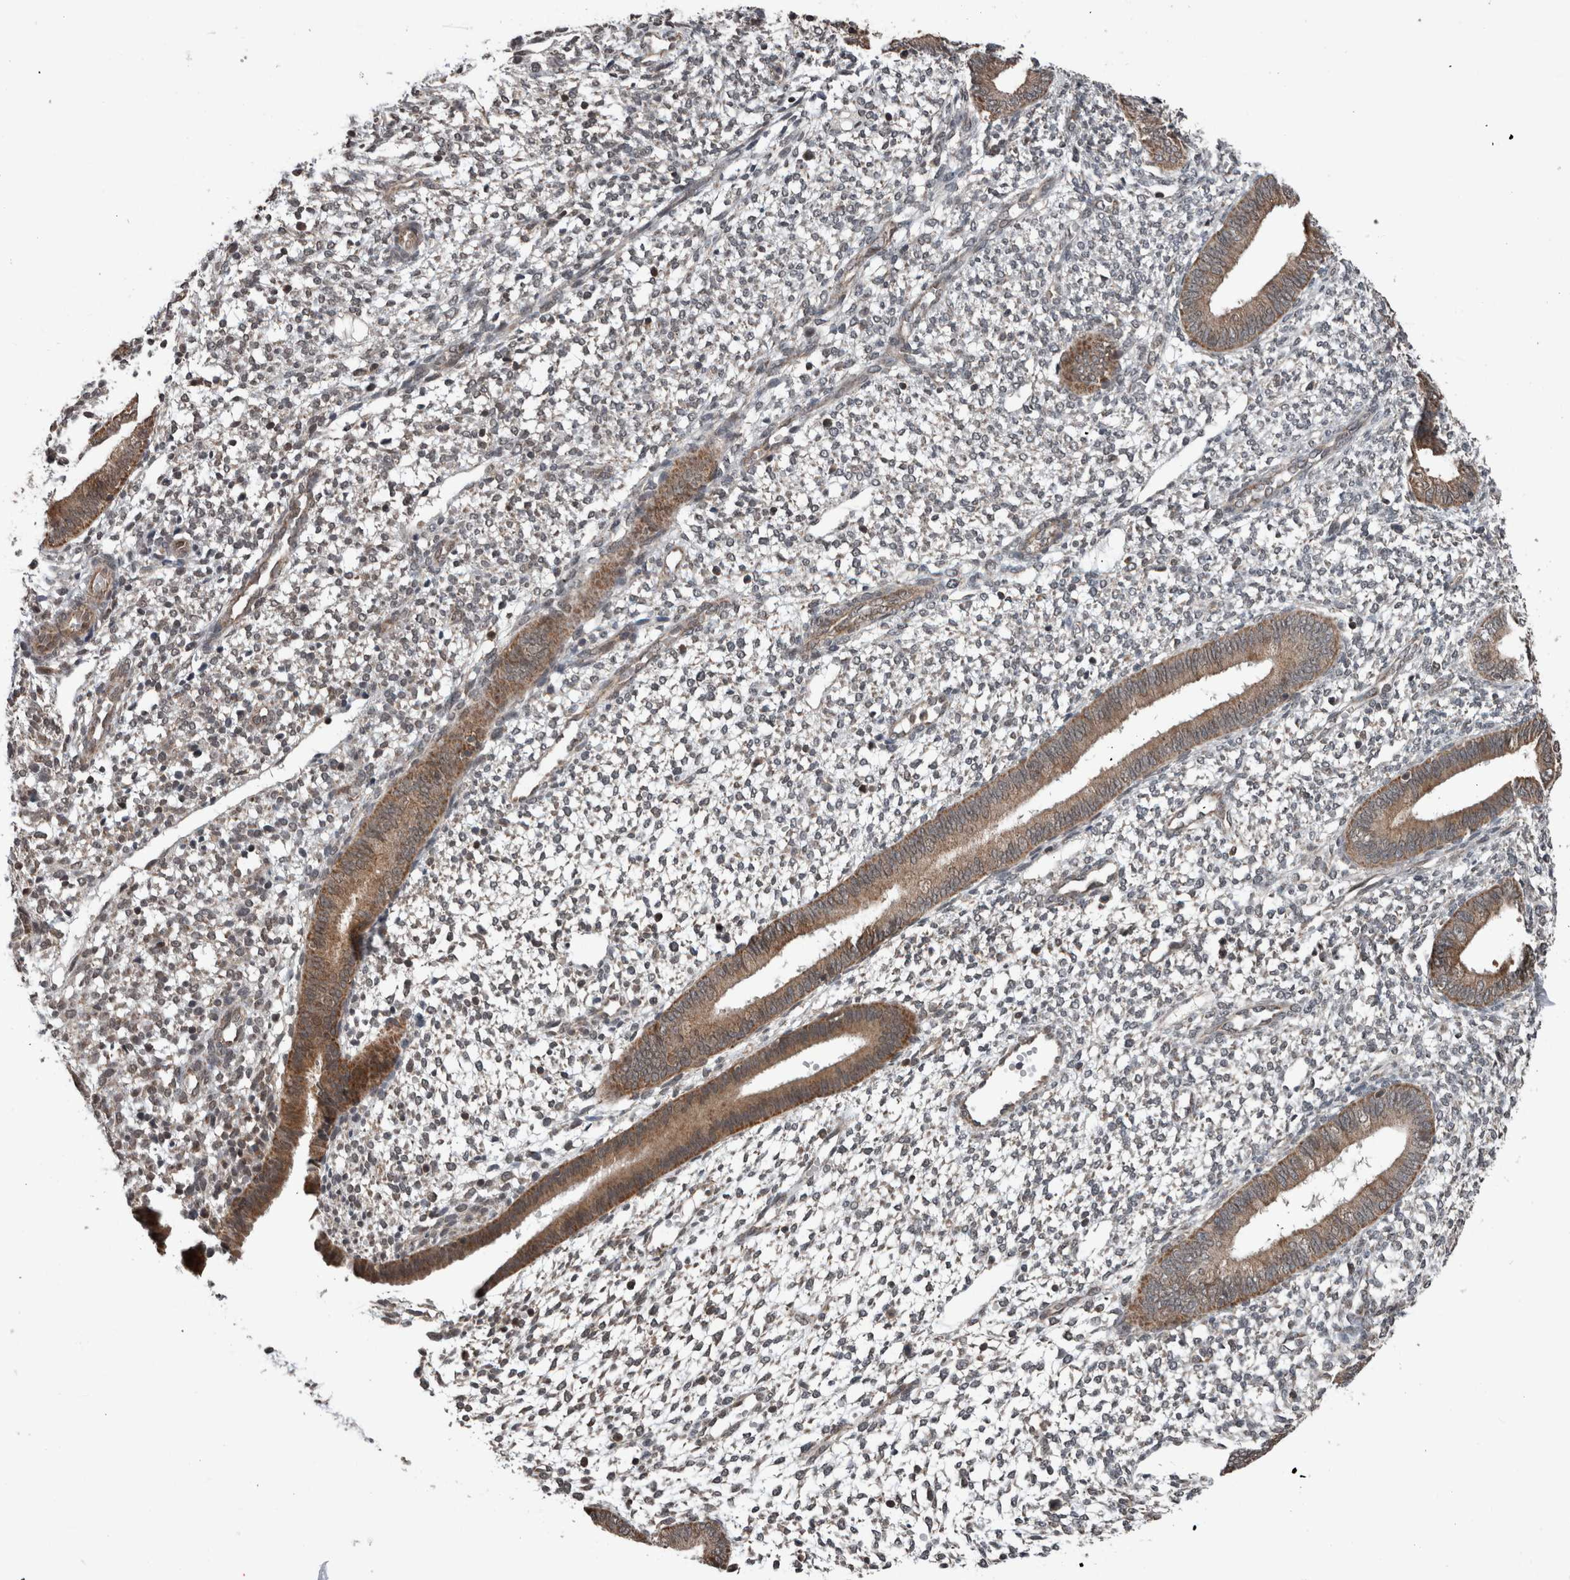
{"staining": {"intensity": "negative", "quantity": "none", "location": "none"}, "tissue": "endometrium", "cell_type": "Cells in endometrial stroma", "image_type": "normal", "snomed": [{"axis": "morphology", "description": "Normal tissue, NOS"}, {"axis": "topography", "description": "Endometrium"}], "caption": "High power microscopy micrograph of an immunohistochemistry (IHC) image of normal endometrium, revealing no significant expression in cells in endometrial stroma.", "gene": "ENY2", "patient": {"sex": "female", "age": 46}}